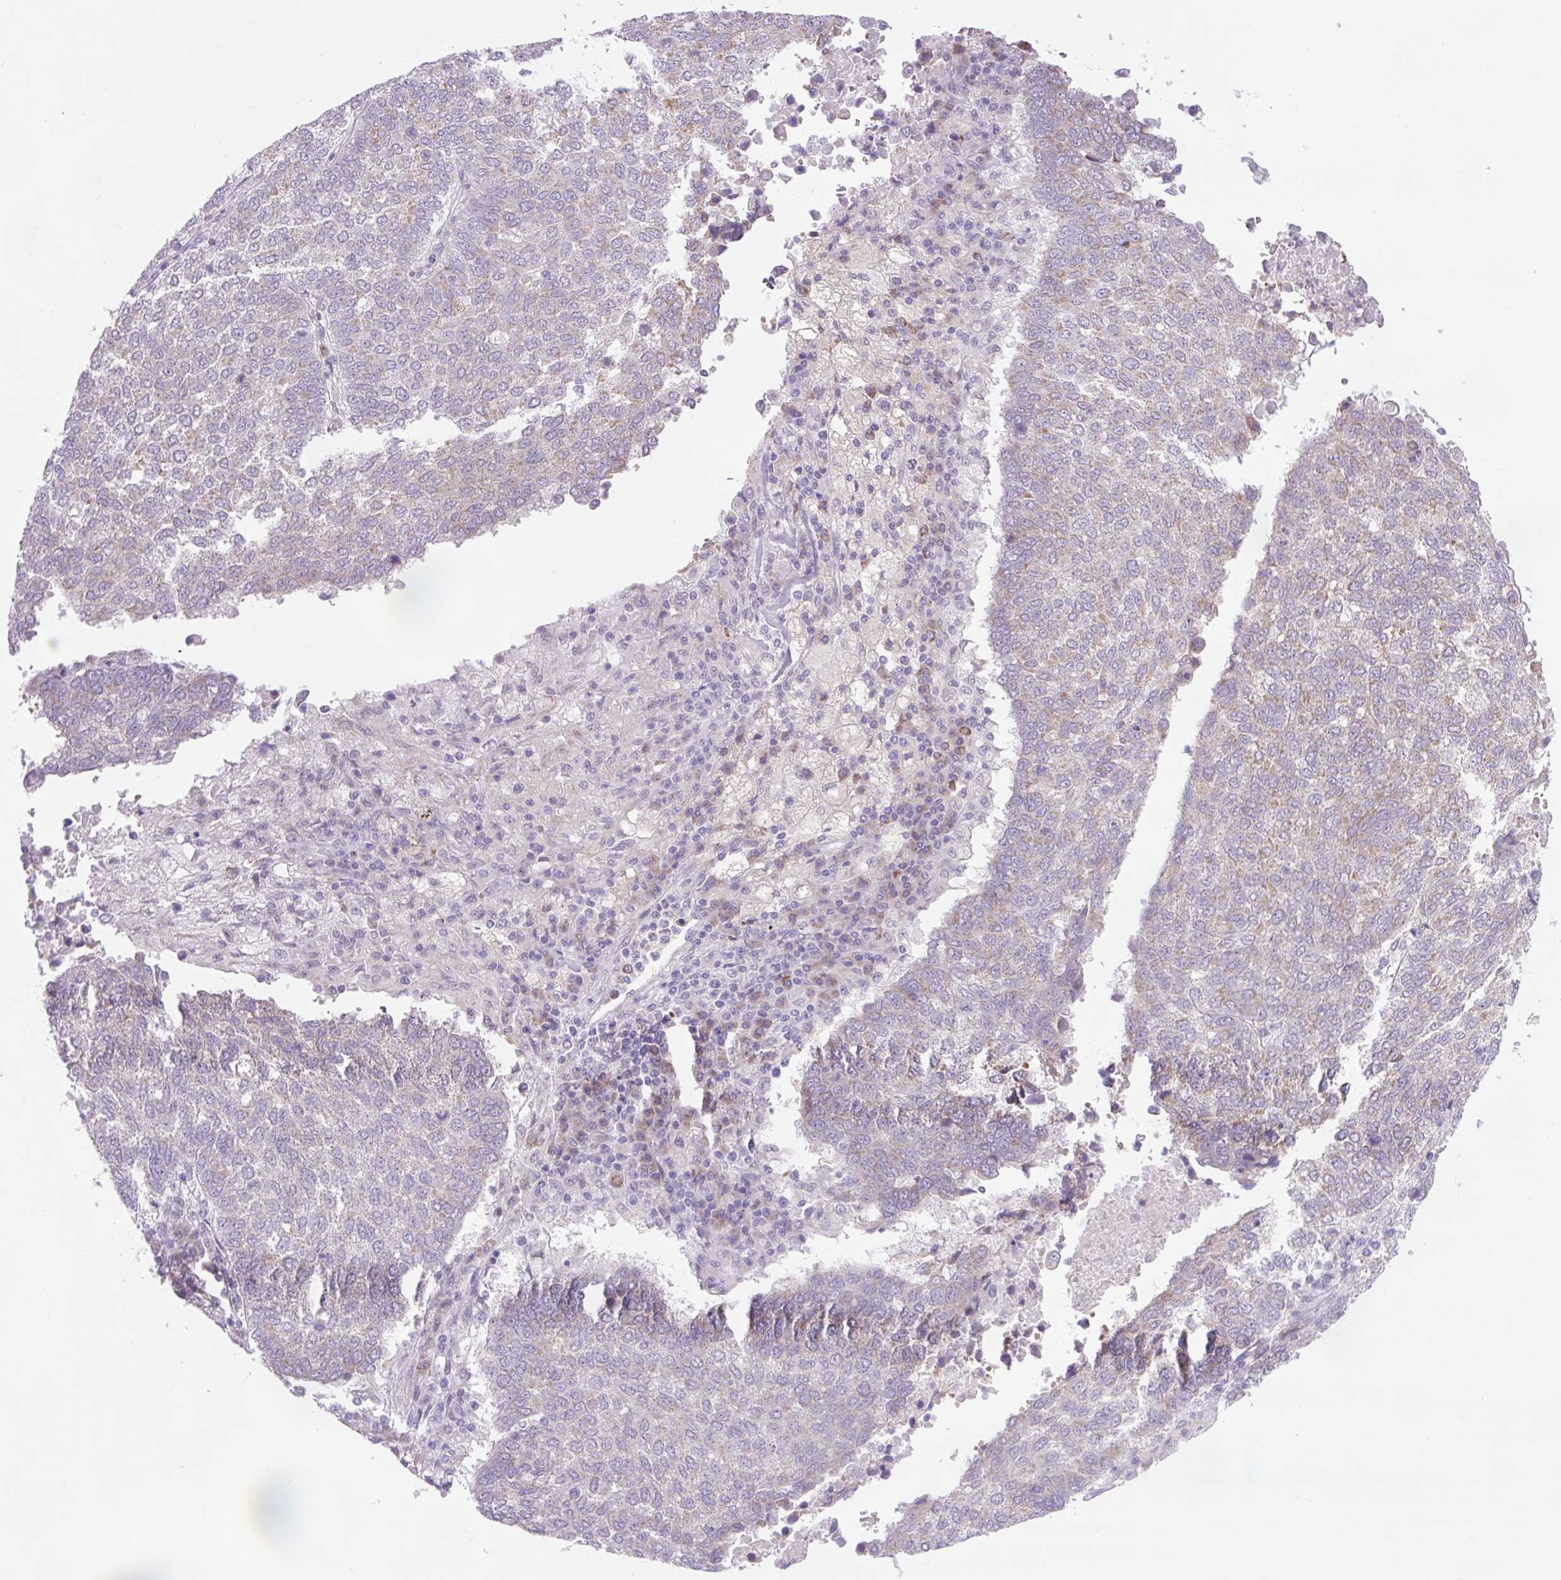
{"staining": {"intensity": "weak", "quantity": "<25%", "location": "cytoplasmic/membranous"}, "tissue": "lung cancer", "cell_type": "Tumor cells", "image_type": "cancer", "snomed": [{"axis": "morphology", "description": "Squamous cell carcinoma, NOS"}, {"axis": "topography", "description": "Lung"}], "caption": "Human lung cancer stained for a protein using IHC exhibits no positivity in tumor cells.", "gene": "SCO2", "patient": {"sex": "male", "age": 73}}